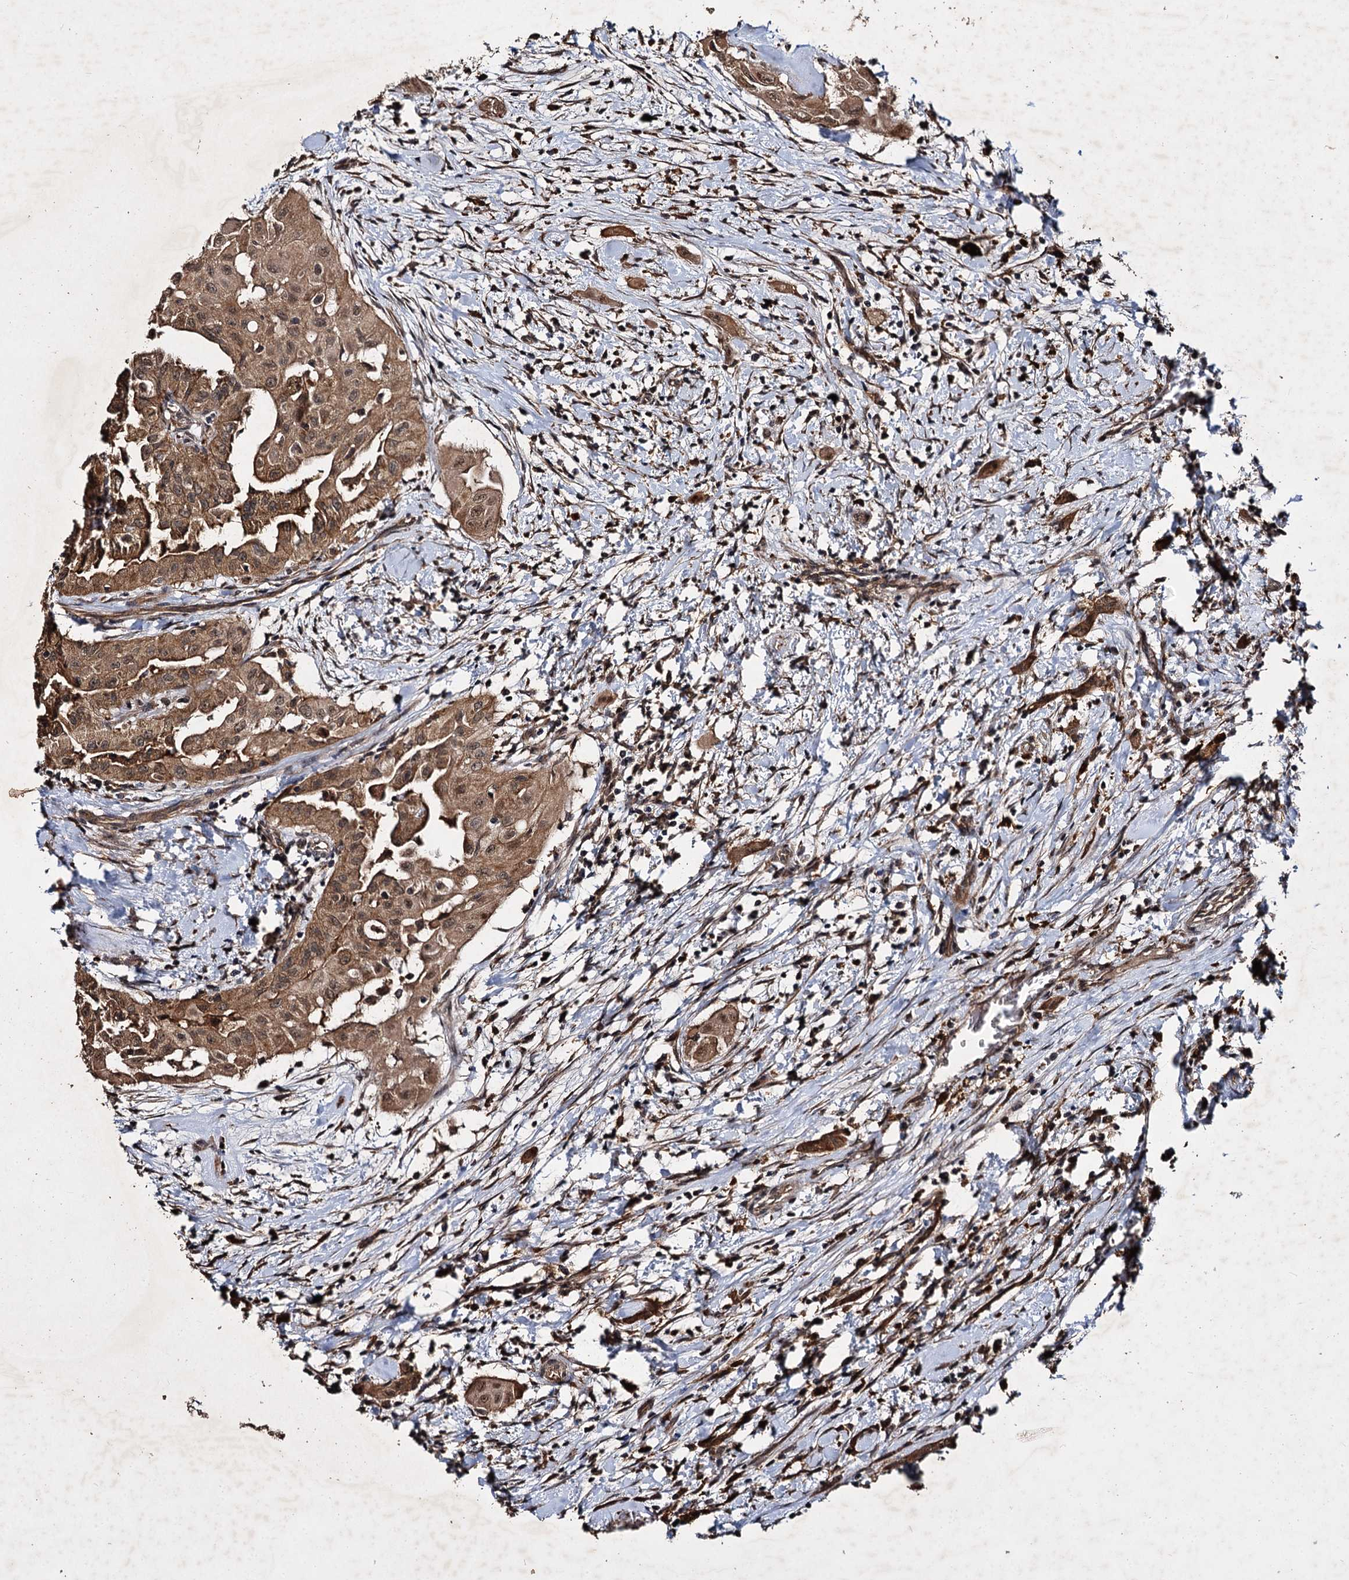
{"staining": {"intensity": "moderate", "quantity": ">75%", "location": "cytoplasmic/membranous,nuclear"}, "tissue": "thyroid cancer", "cell_type": "Tumor cells", "image_type": "cancer", "snomed": [{"axis": "morphology", "description": "Papillary adenocarcinoma, NOS"}, {"axis": "topography", "description": "Thyroid gland"}], "caption": "Tumor cells show medium levels of moderate cytoplasmic/membranous and nuclear positivity in approximately >75% of cells in thyroid papillary adenocarcinoma.", "gene": "SLC46A3", "patient": {"sex": "female", "age": 59}}